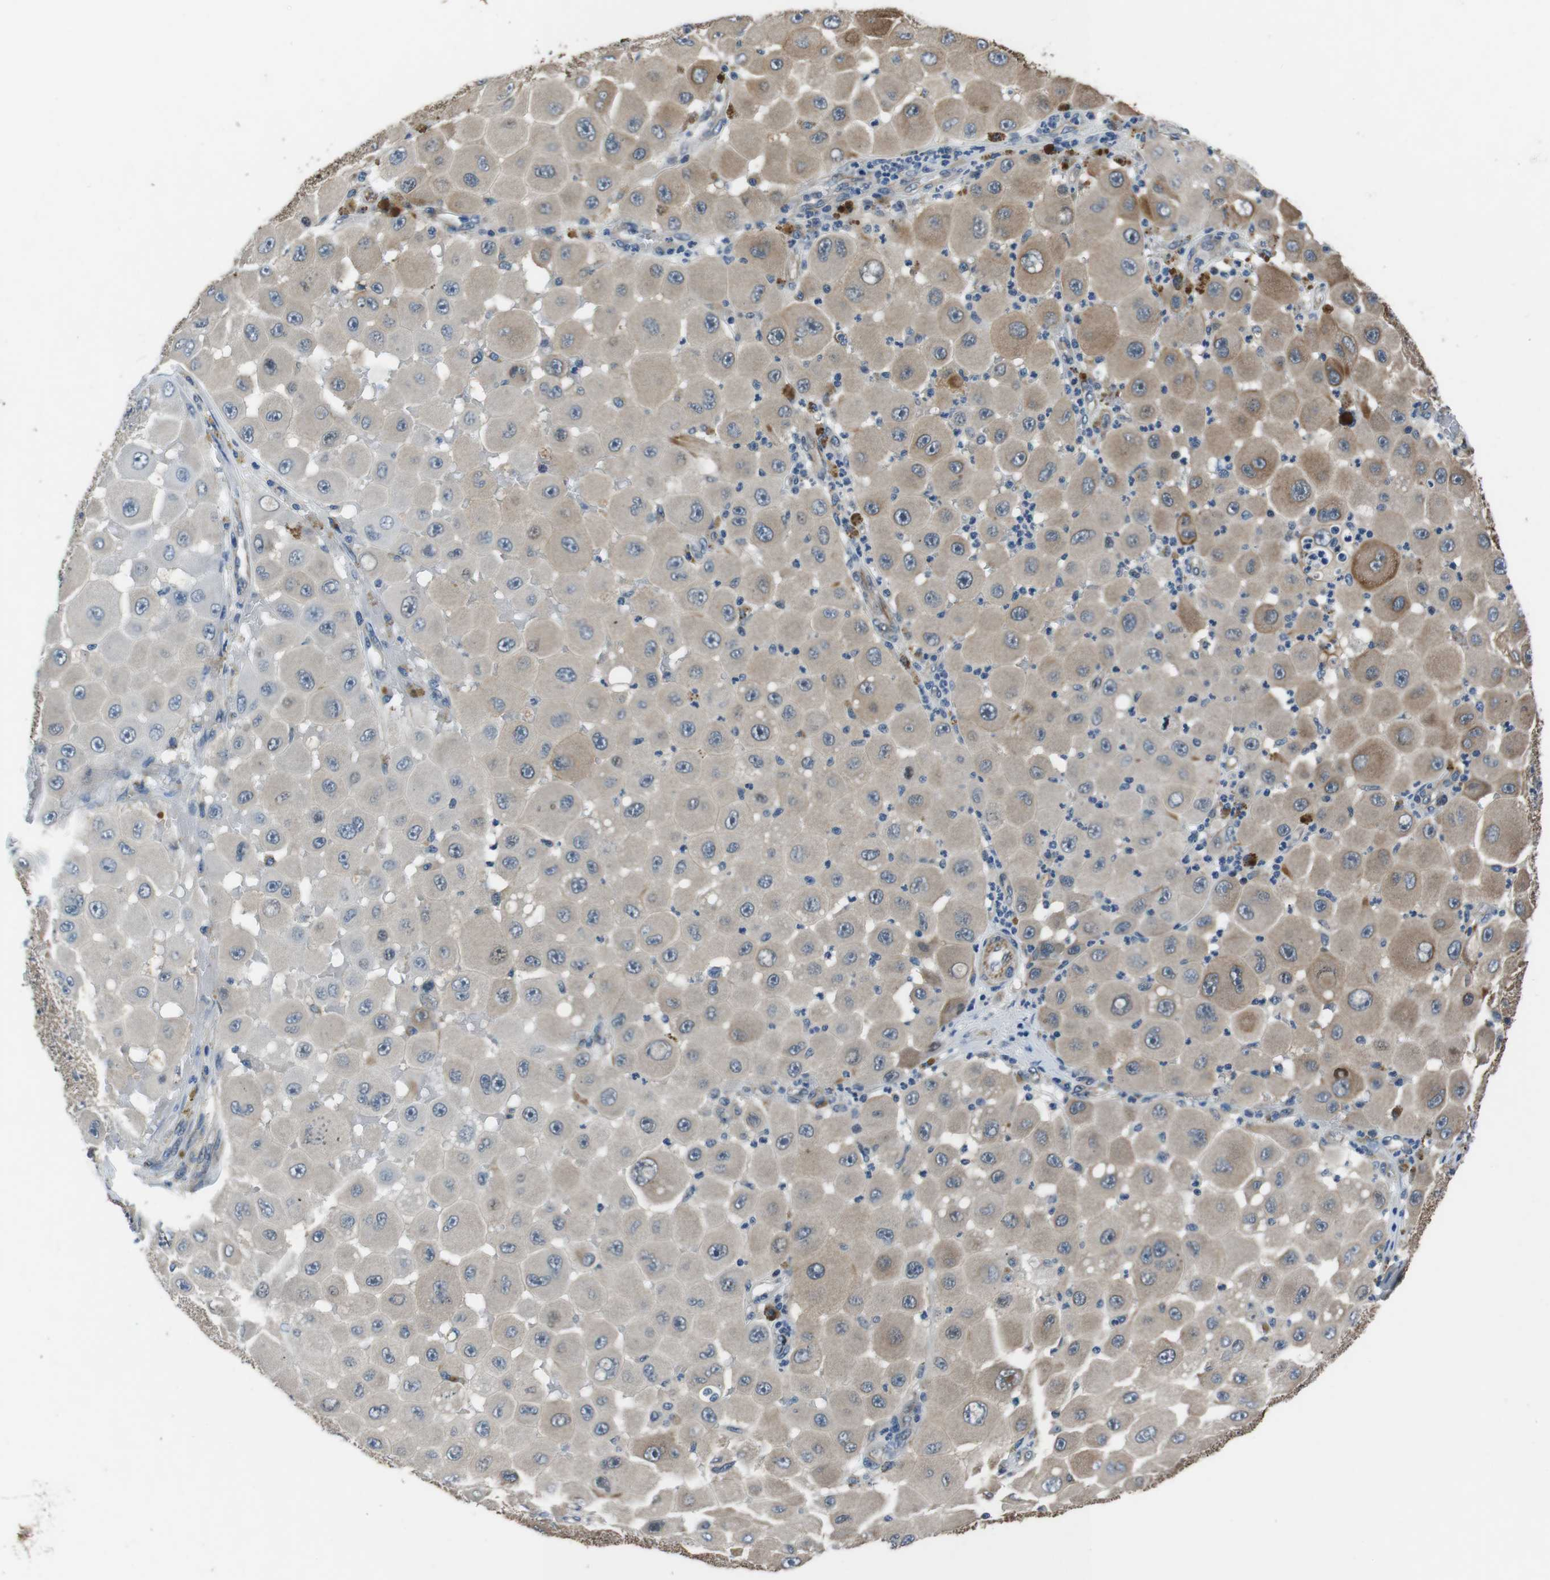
{"staining": {"intensity": "moderate", "quantity": "25%-75%", "location": "cytoplasmic/membranous"}, "tissue": "melanoma", "cell_type": "Tumor cells", "image_type": "cancer", "snomed": [{"axis": "morphology", "description": "Malignant melanoma, NOS"}, {"axis": "topography", "description": "Skin"}], "caption": "A photomicrograph showing moderate cytoplasmic/membranous staining in about 25%-75% of tumor cells in malignant melanoma, as visualized by brown immunohistochemical staining.", "gene": "LRRC49", "patient": {"sex": "female", "age": 81}}